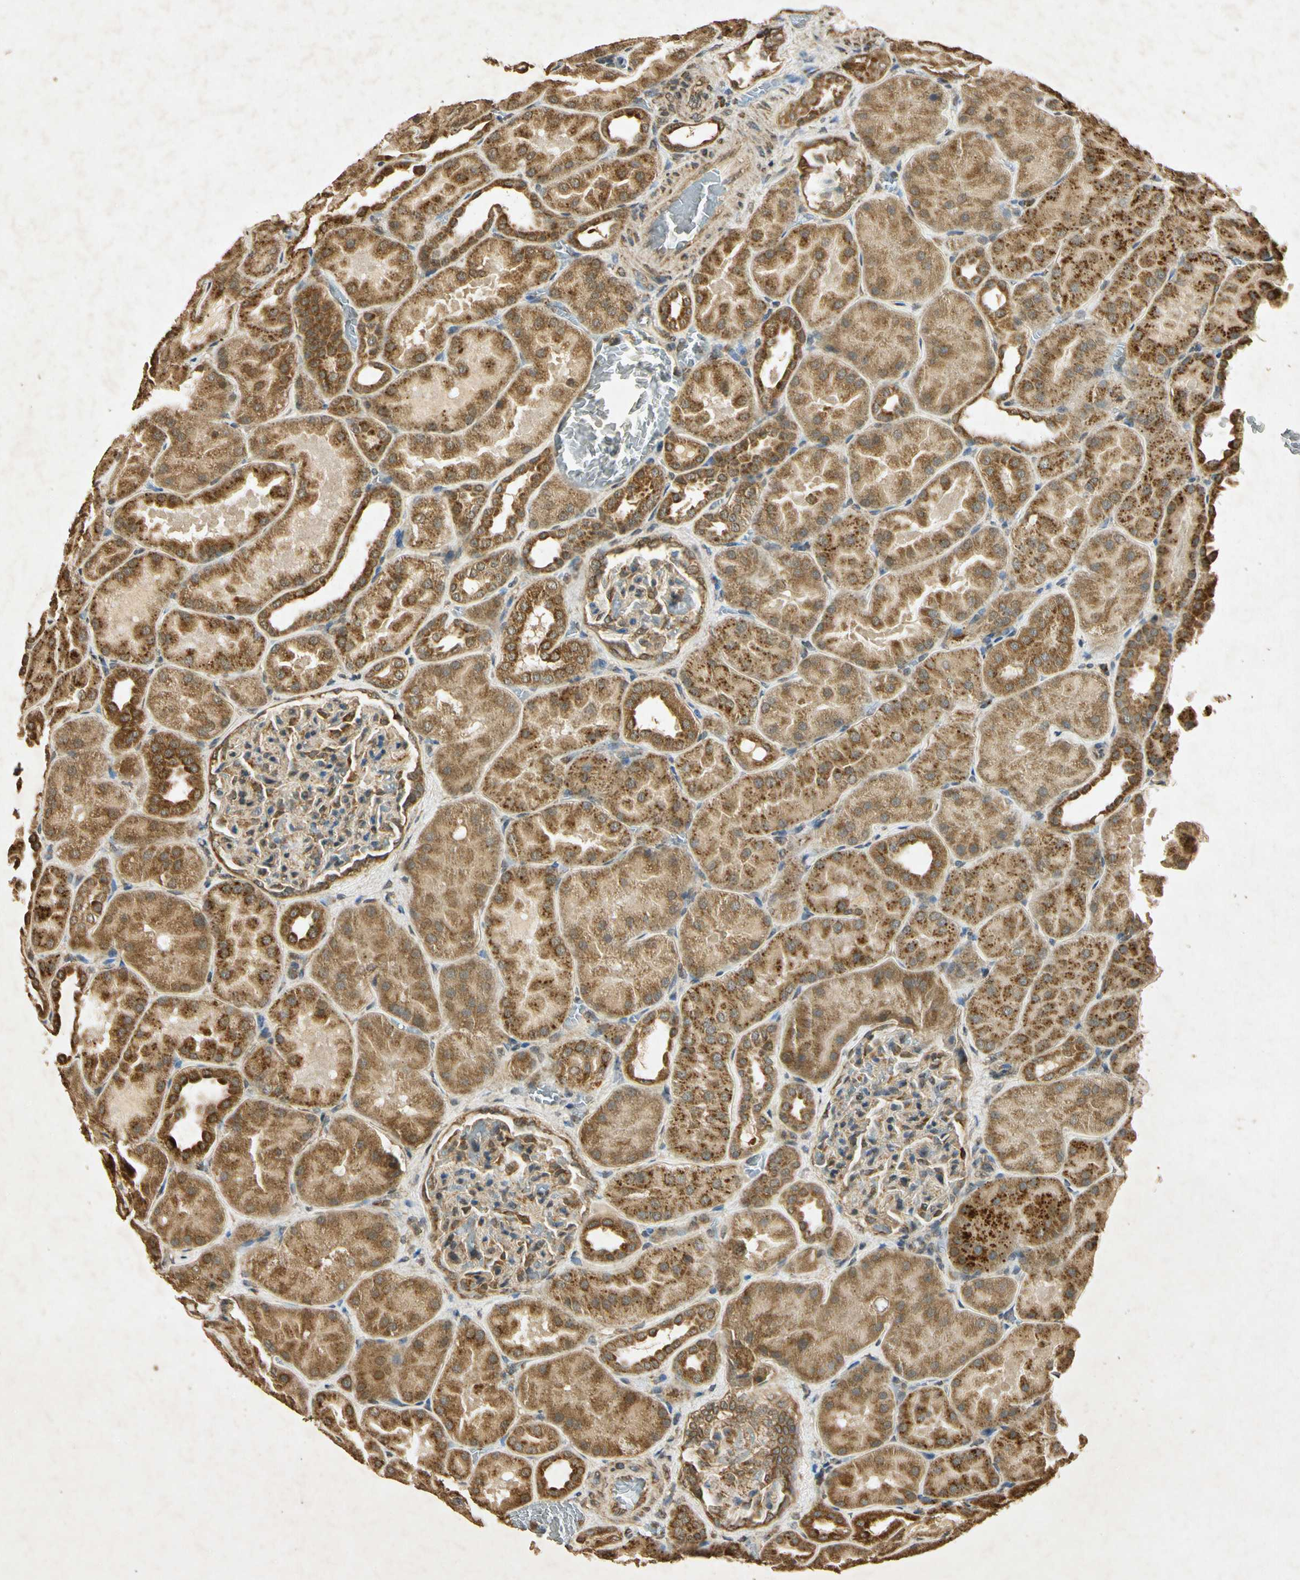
{"staining": {"intensity": "weak", "quantity": ">75%", "location": "cytoplasmic/membranous"}, "tissue": "kidney", "cell_type": "Cells in glomeruli", "image_type": "normal", "snomed": [{"axis": "morphology", "description": "Normal tissue, NOS"}, {"axis": "topography", "description": "Kidney"}], "caption": "A histopathology image of kidney stained for a protein reveals weak cytoplasmic/membranous brown staining in cells in glomeruli. (DAB IHC with brightfield microscopy, high magnification).", "gene": "PRDX3", "patient": {"sex": "male", "age": 28}}